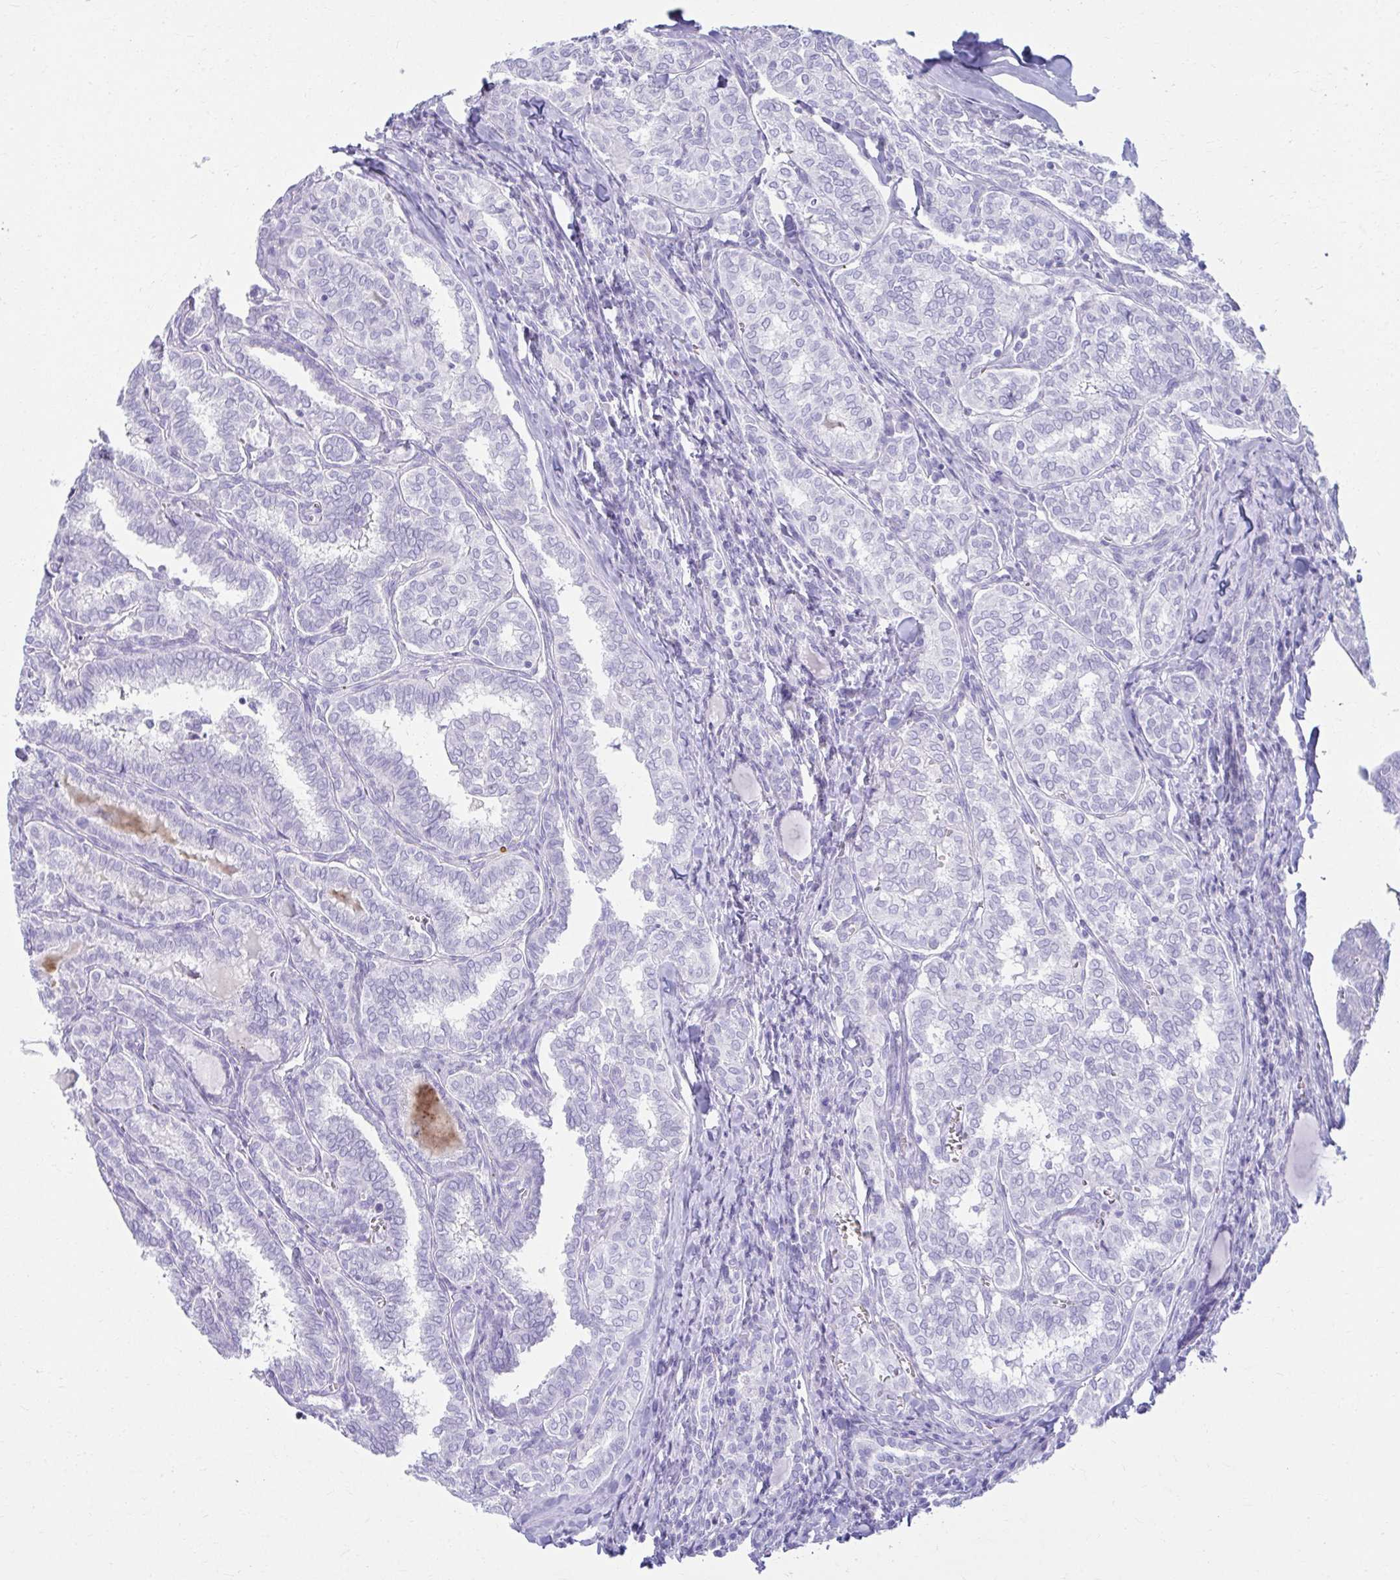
{"staining": {"intensity": "negative", "quantity": "none", "location": "none"}, "tissue": "thyroid cancer", "cell_type": "Tumor cells", "image_type": "cancer", "snomed": [{"axis": "morphology", "description": "Papillary adenocarcinoma, NOS"}, {"axis": "topography", "description": "Thyroid gland"}], "caption": "This histopathology image is of thyroid papillary adenocarcinoma stained with IHC to label a protein in brown with the nuclei are counter-stained blue. There is no expression in tumor cells.", "gene": "ATP4B", "patient": {"sex": "female", "age": 30}}